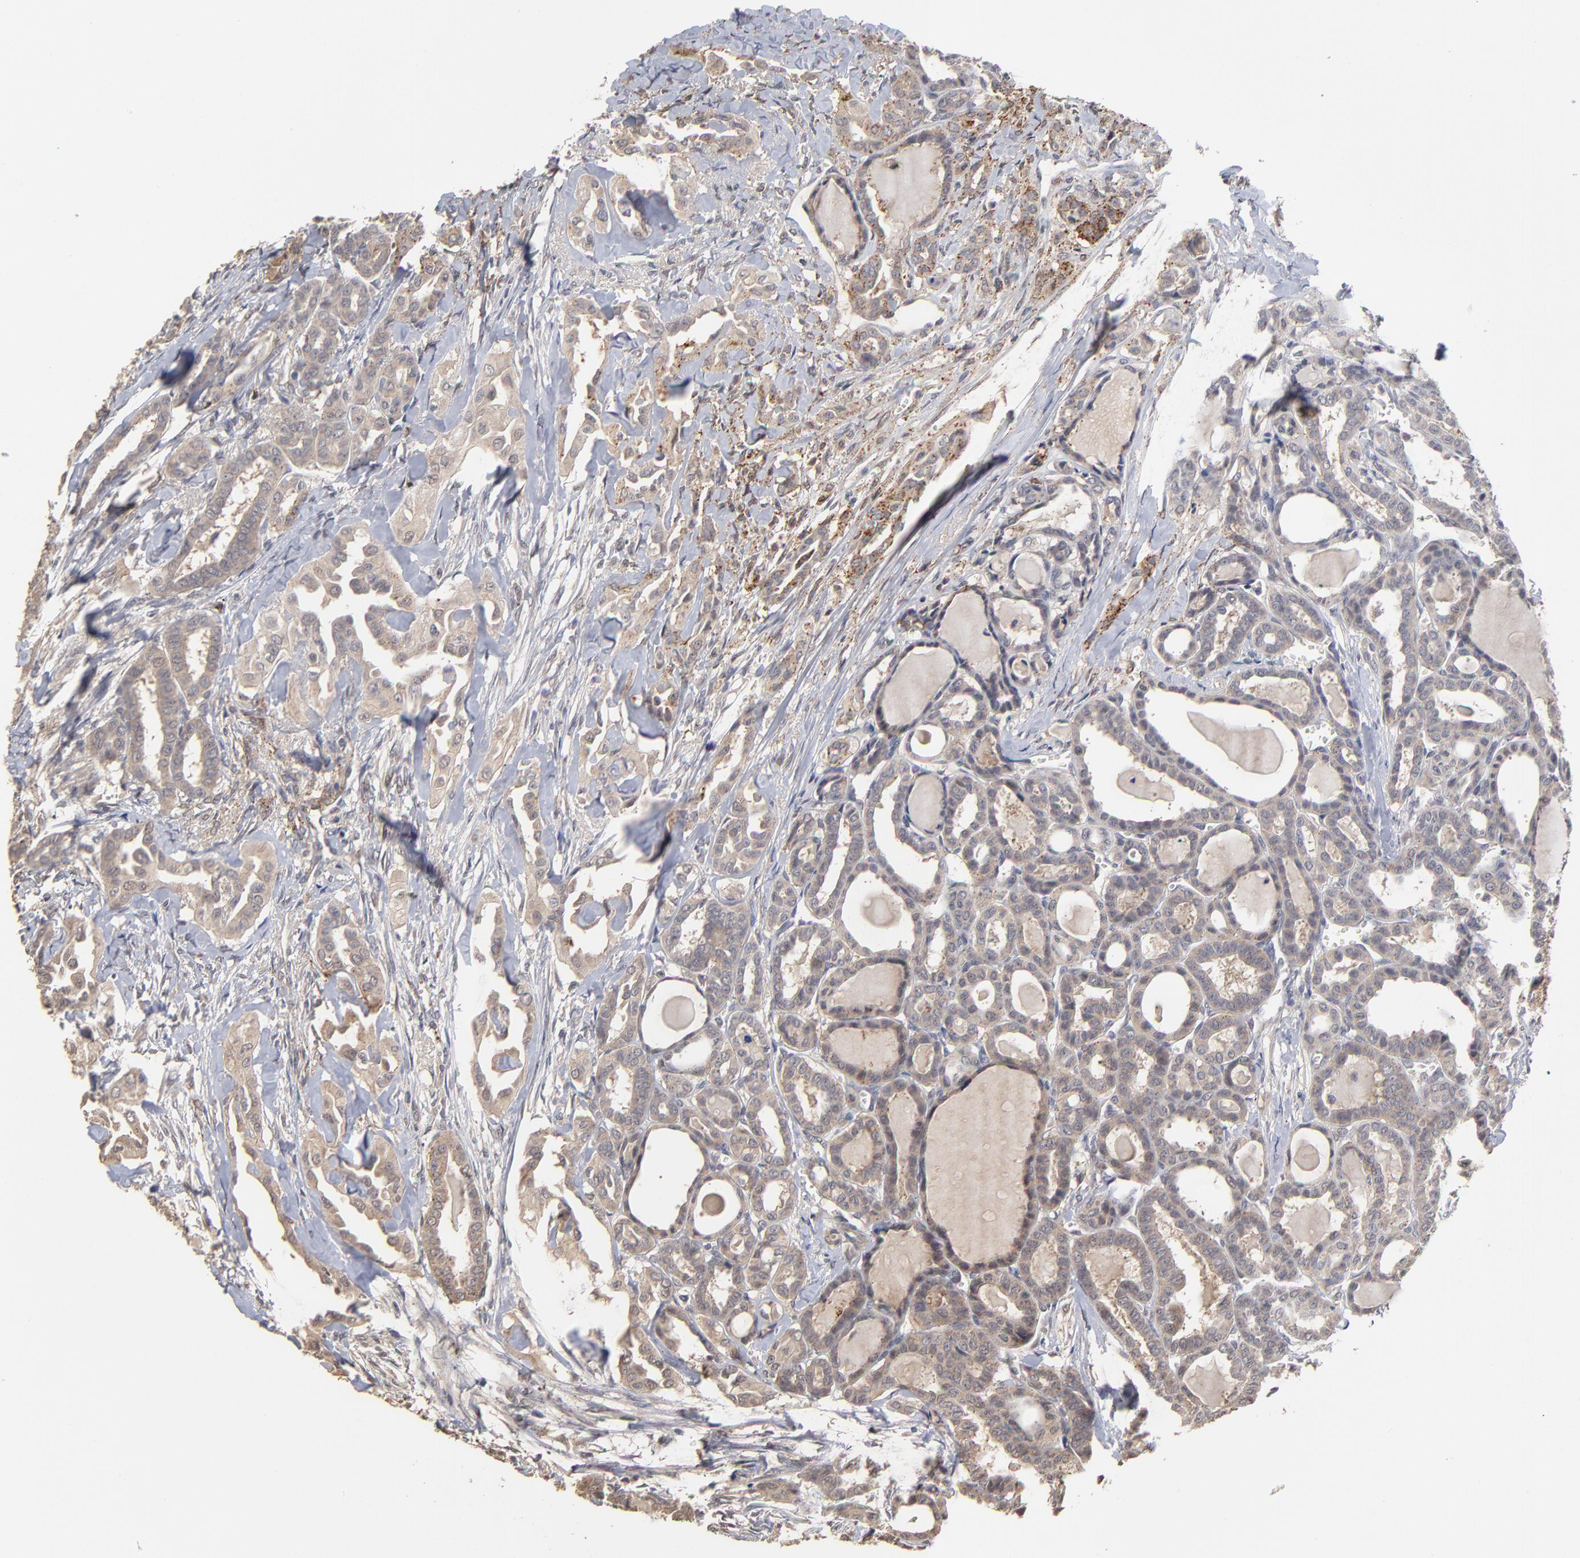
{"staining": {"intensity": "moderate", "quantity": ">75%", "location": "cytoplasmic/membranous"}, "tissue": "thyroid cancer", "cell_type": "Tumor cells", "image_type": "cancer", "snomed": [{"axis": "morphology", "description": "Carcinoma, NOS"}, {"axis": "topography", "description": "Thyroid gland"}], "caption": "An image of human thyroid carcinoma stained for a protein displays moderate cytoplasmic/membranous brown staining in tumor cells.", "gene": "ASB8", "patient": {"sex": "female", "age": 91}}